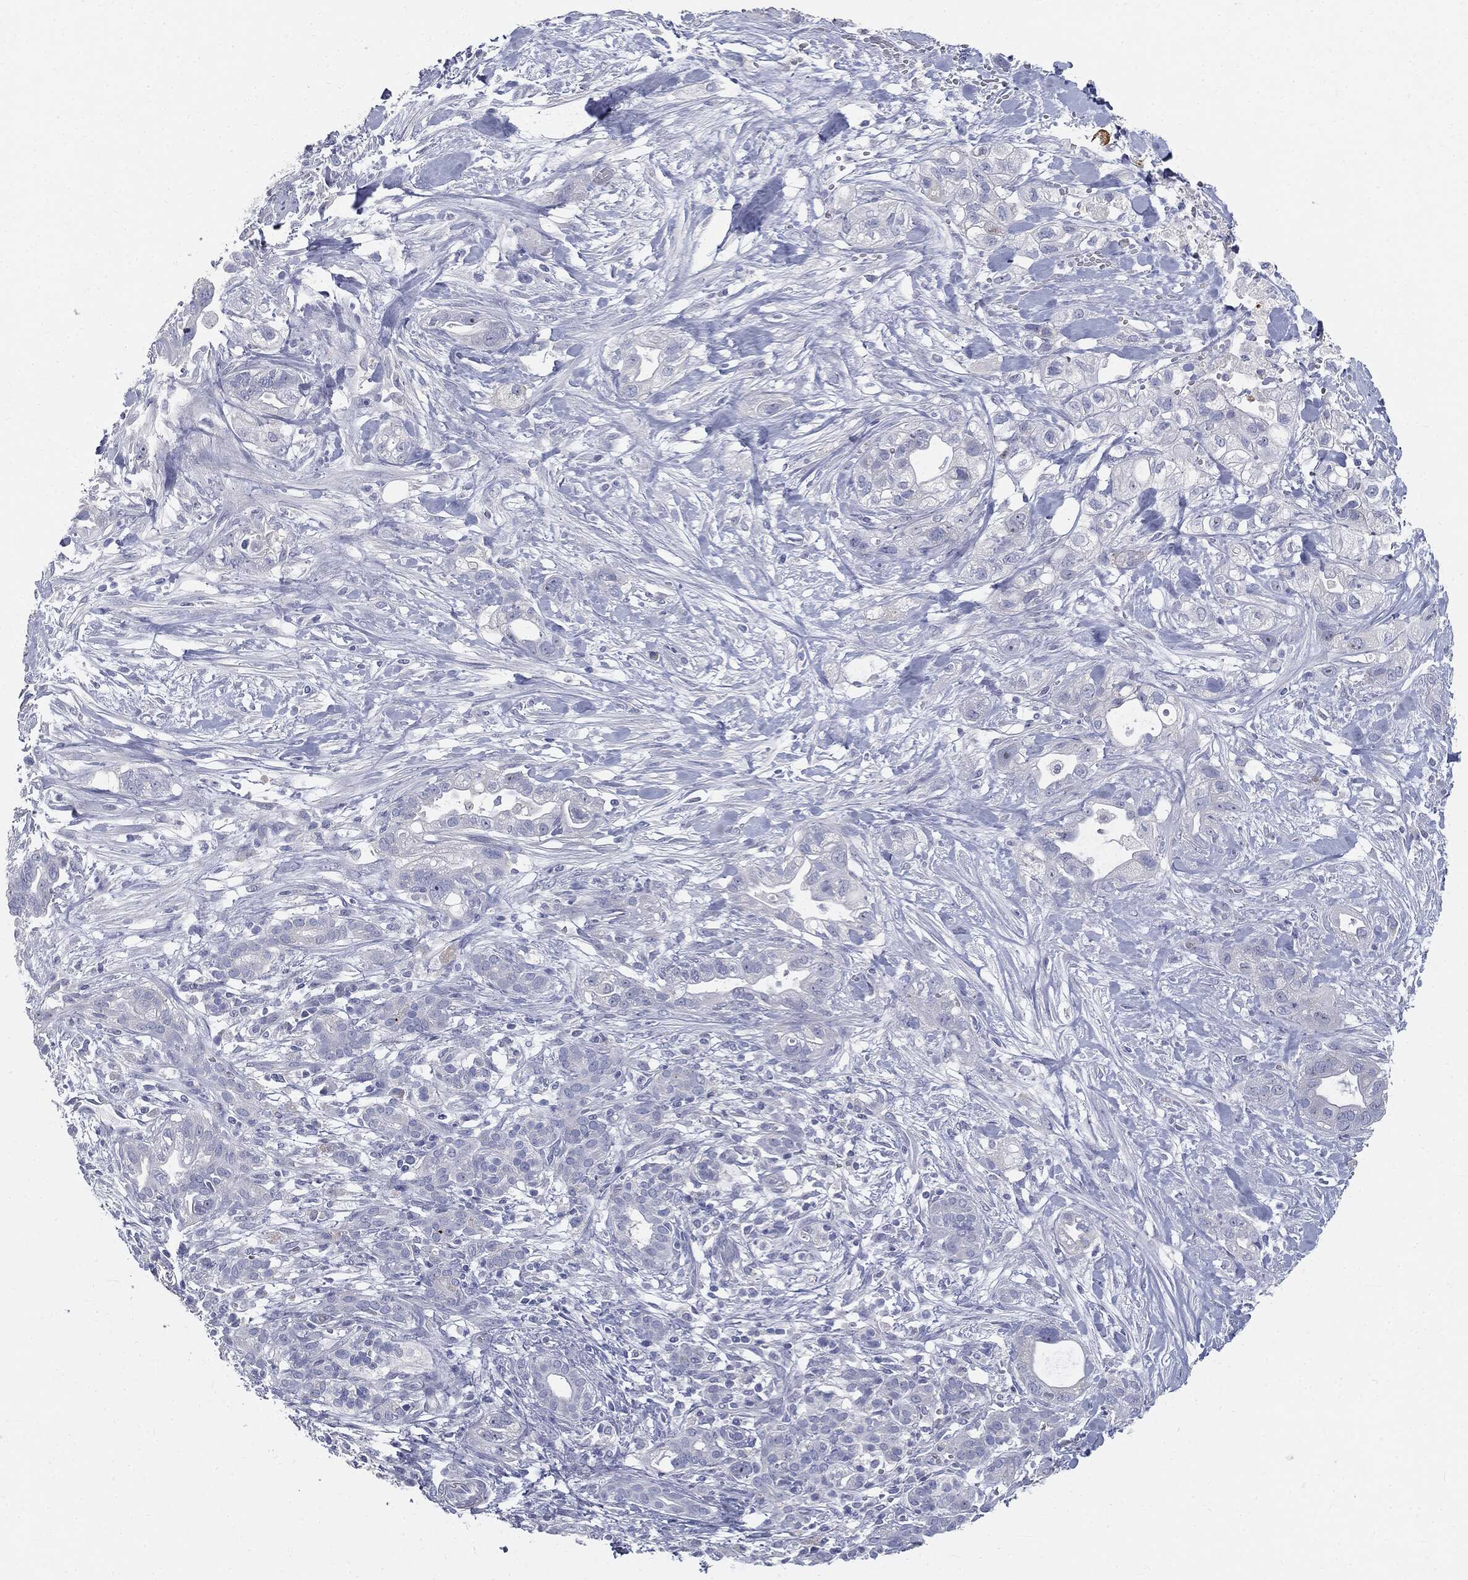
{"staining": {"intensity": "negative", "quantity": "none", "location": "none"}, "tissue": "pancreatic cancer", "cell_type": "Tumor cells", "image_type": "cancer", "snomed": [{"axis": "morphology", "description": "Adenocarcinoma, NOS"}, {"axis": "topography", "description": "Pancreas"}], "caption": "The image reveals no significant positivity in tumor cells of pancreatic cancer (adenocarcinoma).", "gene": "CUZD1", "patient": {"sex": "male", "age": 44}}